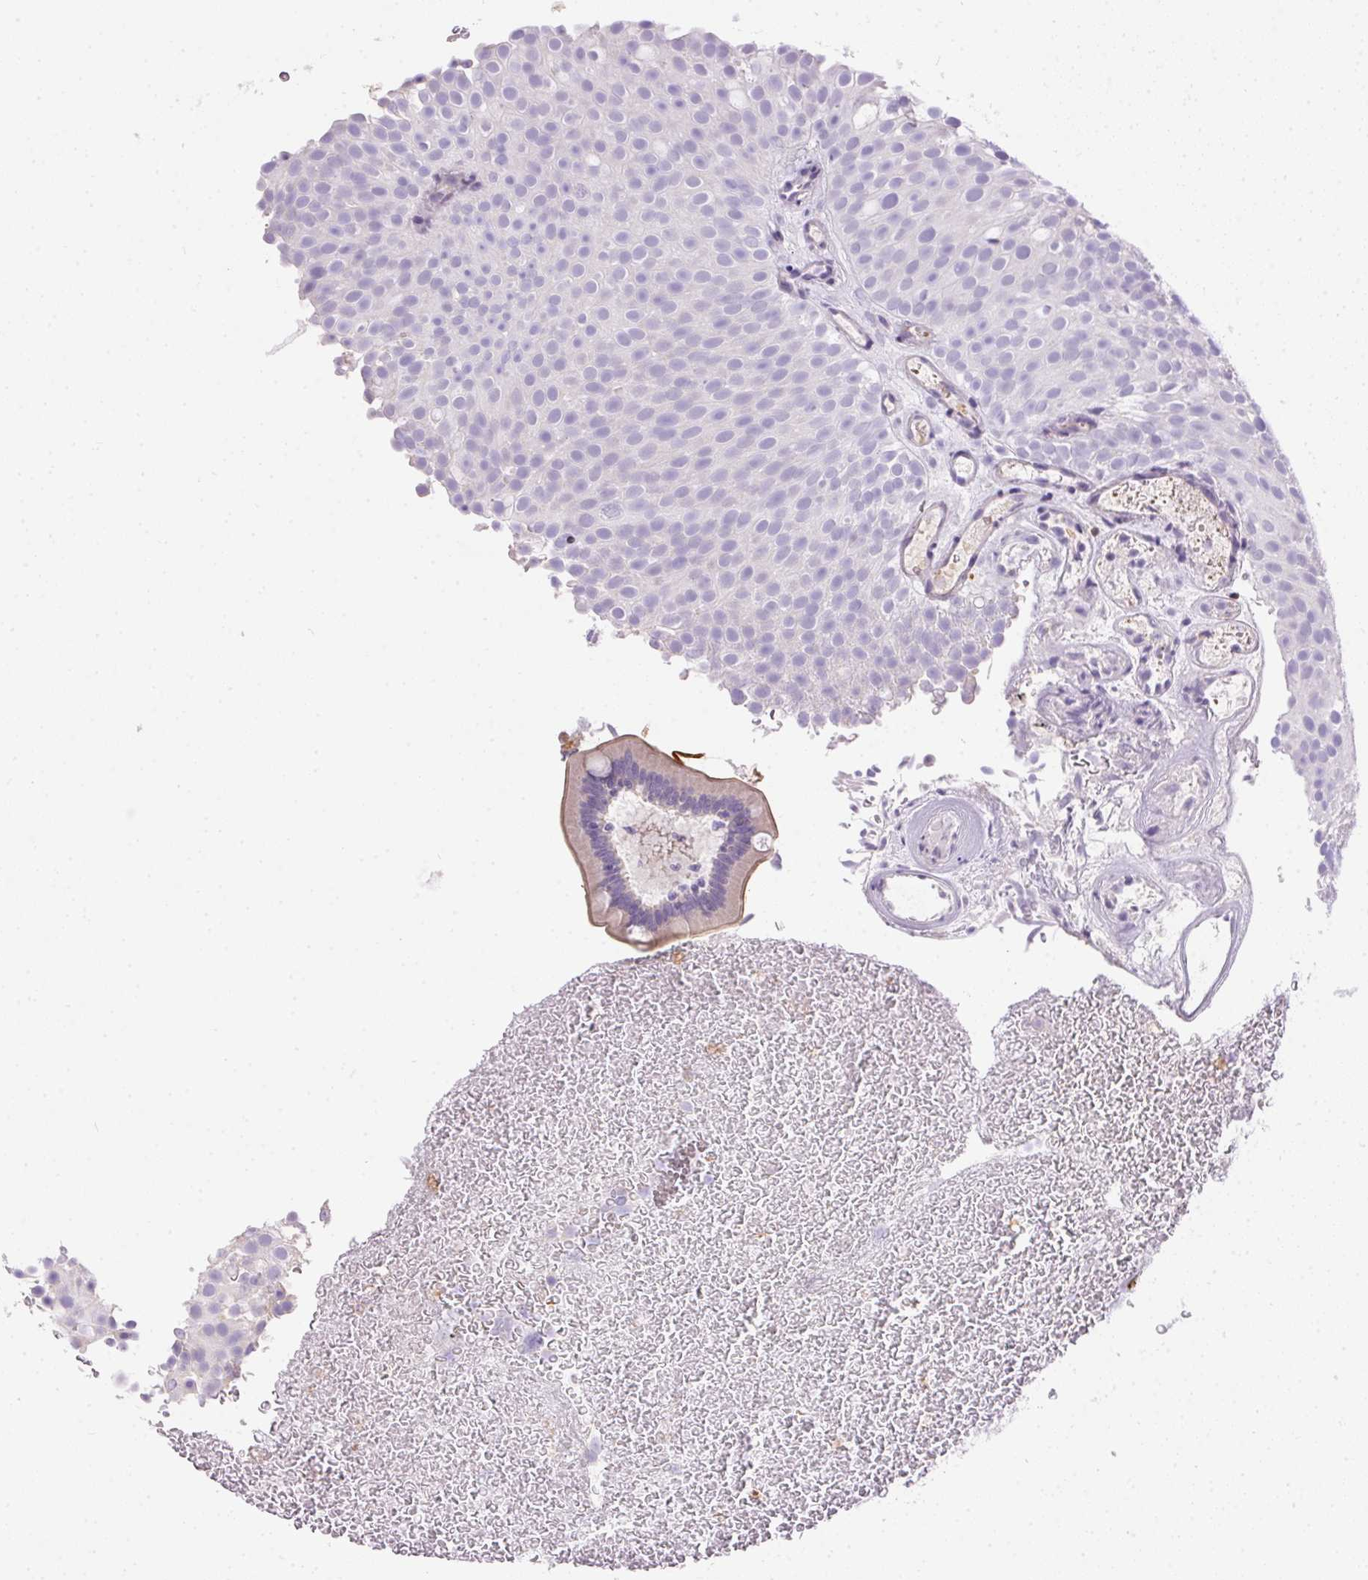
{"staining": {"intensity": "negative", "quantity": "none", "location": "none"}, "tissue": "urothelial cancer", "cell_type": "Tumor cells", "image_type": "cancer", "snomed": [{"axis": "morphology", "description": "Urothelial carcinoma, Low grade"}, {"axis": "topography", "description": "Urinary bladder"}], "caption": "Urothelial cancer was stained to show a protein in brown. There is no significant expression in tumor cells.", "gene": "ORM1", "patient": {"sex": "male", "age": 78}}